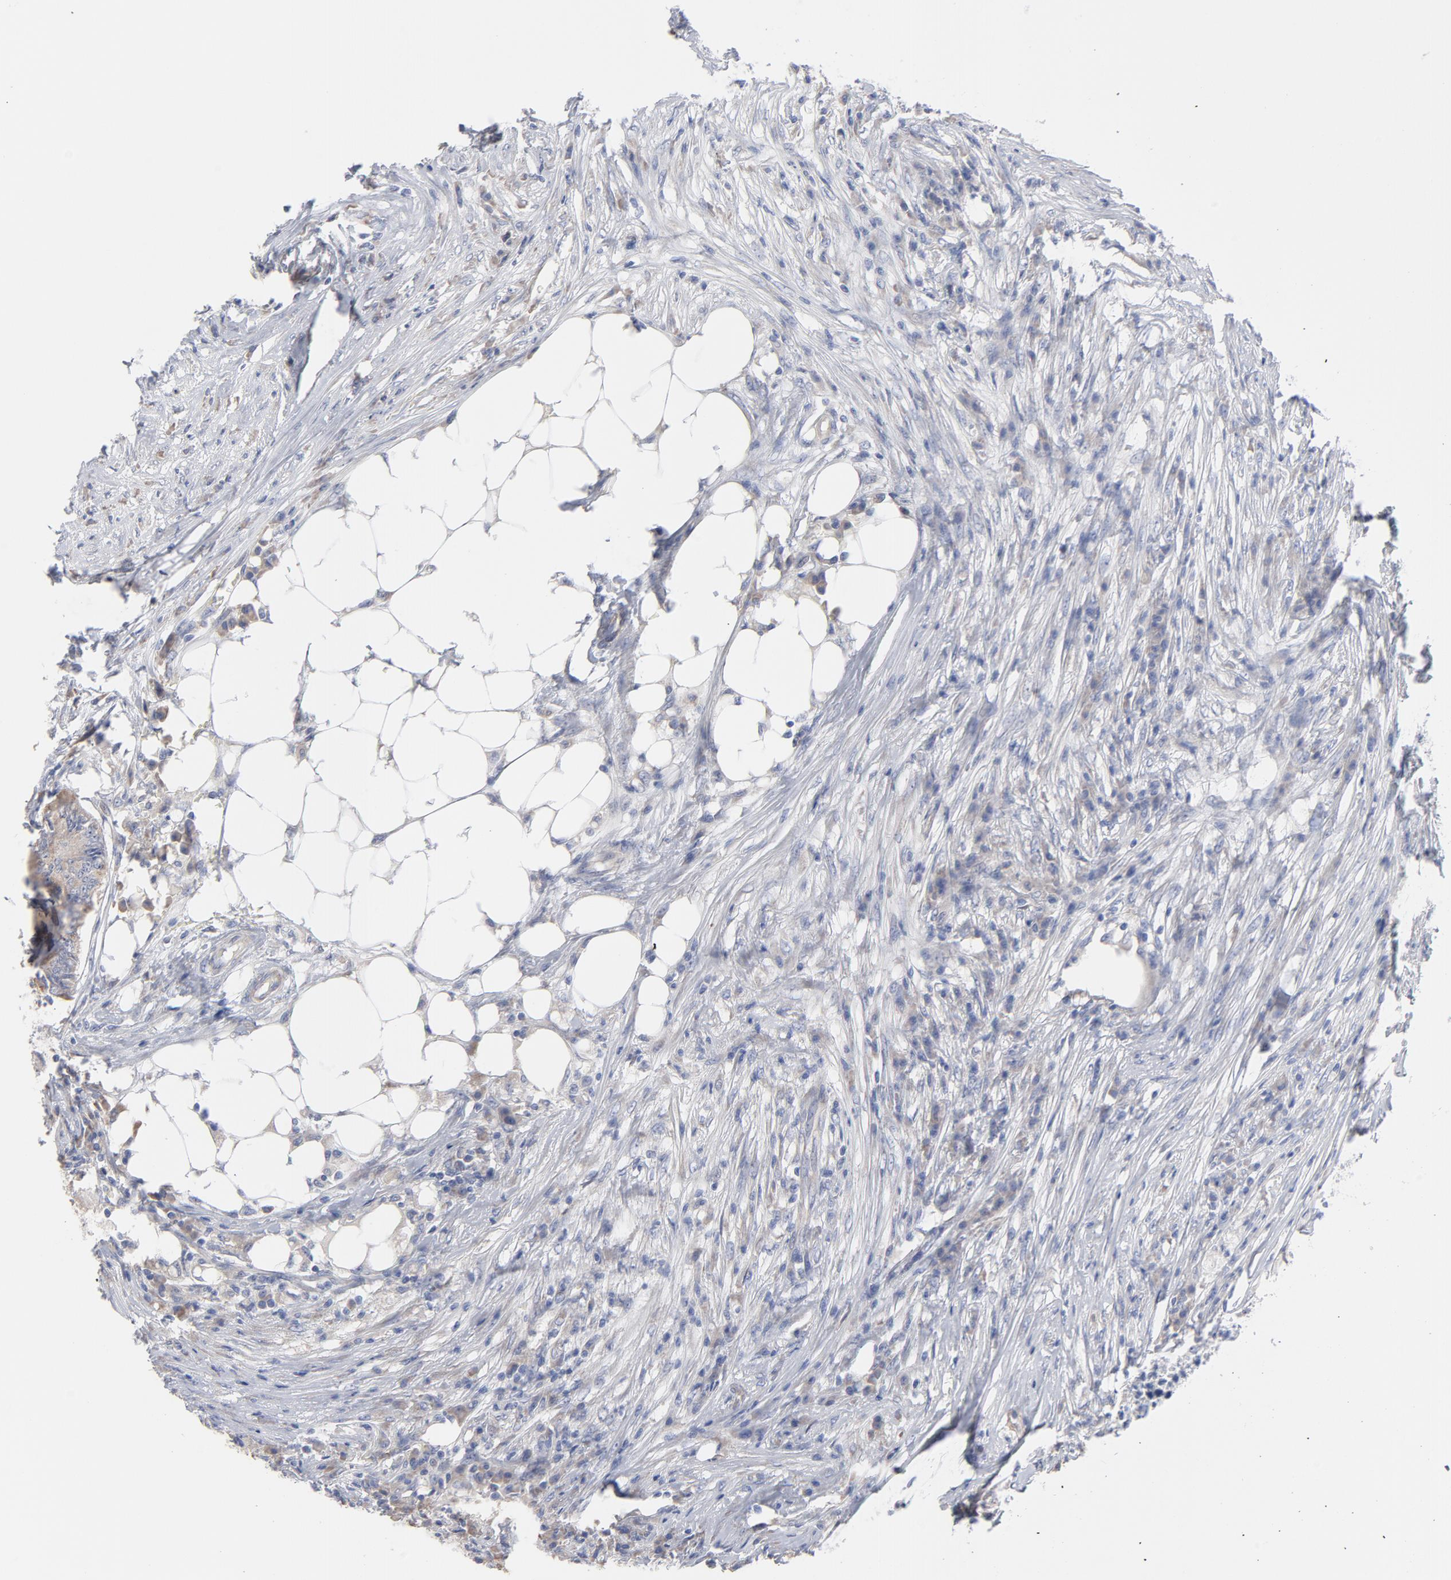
{"staining": {"intensity": "weak", "quantity": "25%-75%", "location": "cytoplasmic/membranous"}, "tissue": "colorectal cancer", "cell_type": "Tumor cells", "image_type": "cancer", "snomed": [{"axis": "morphology", "description": "Adenocarcinoma, NOS"}, {"axis": "topography", "description": "Colon"}], "caption": "The photomicrograph demonstrates staining of colorectal adenocarcinoma, revealing weak cytoplasmic/membranous protein staining (brown color) within tumor cells.", "gene": "CPE", "patient": {"sex": "male", "age": 71}}